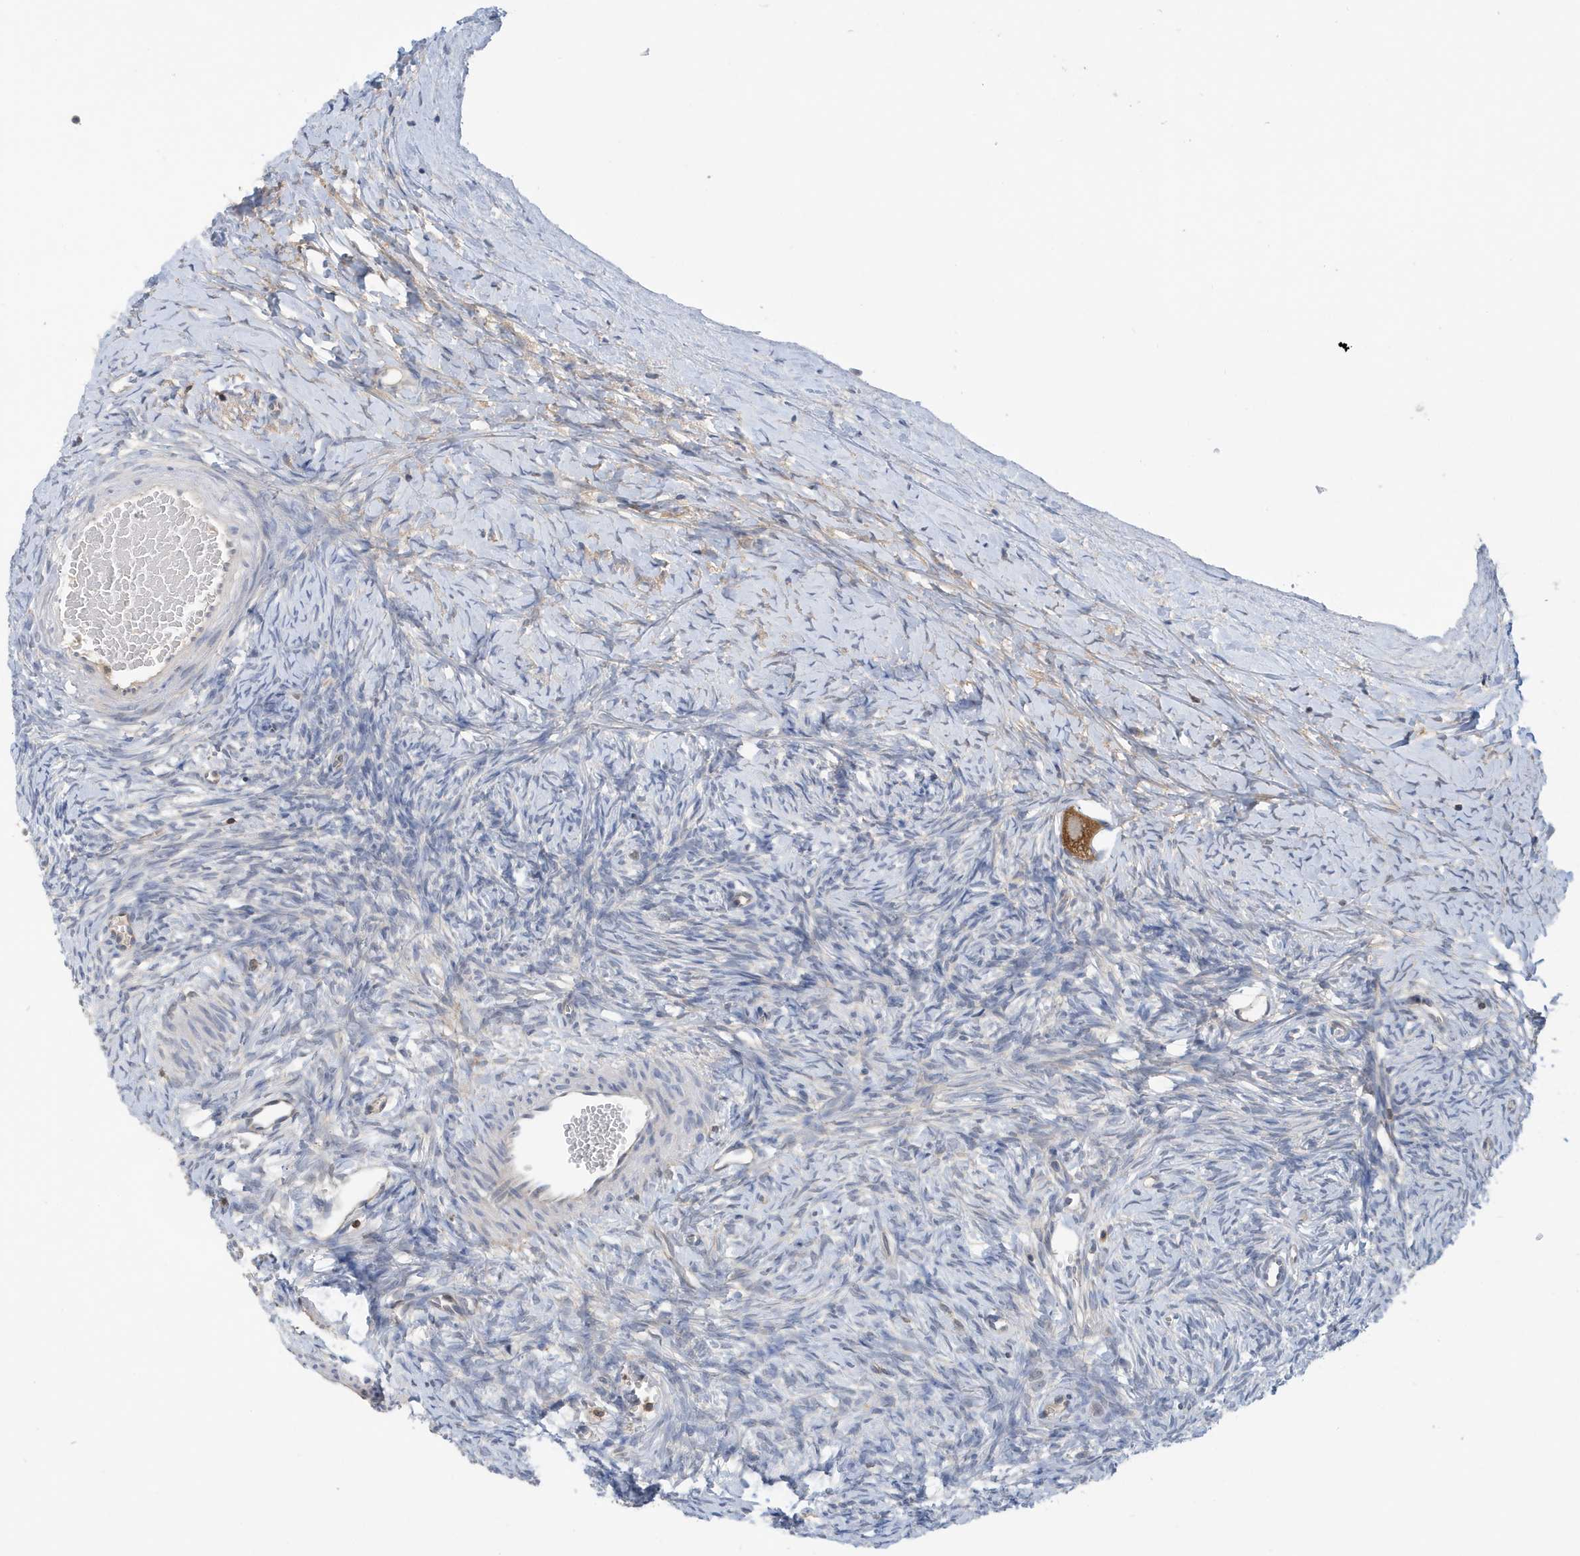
{"staining": {"intensity": "moderate", "quantity": ">75%", "location": "cytoplasmic/membranous"}, "tissue": "ovary", "cell_type": "Follicle cells", "image_type": "normal", "snomed": [{"axis": "morphology", "description": "Normal tissue, NOS"}, {"axis": "morphology", "description": "Developmental malformation"}, {"axis": "topography", "description": "Ovary"}], "caption": "Immunohistochemical staining of benign human ovary shows moderate cytoplasmic/membranous protein staining in approximately >75% of follicle cells.", "gene": "NSUN3", "patient": {"sex": "female", "age": 39}}